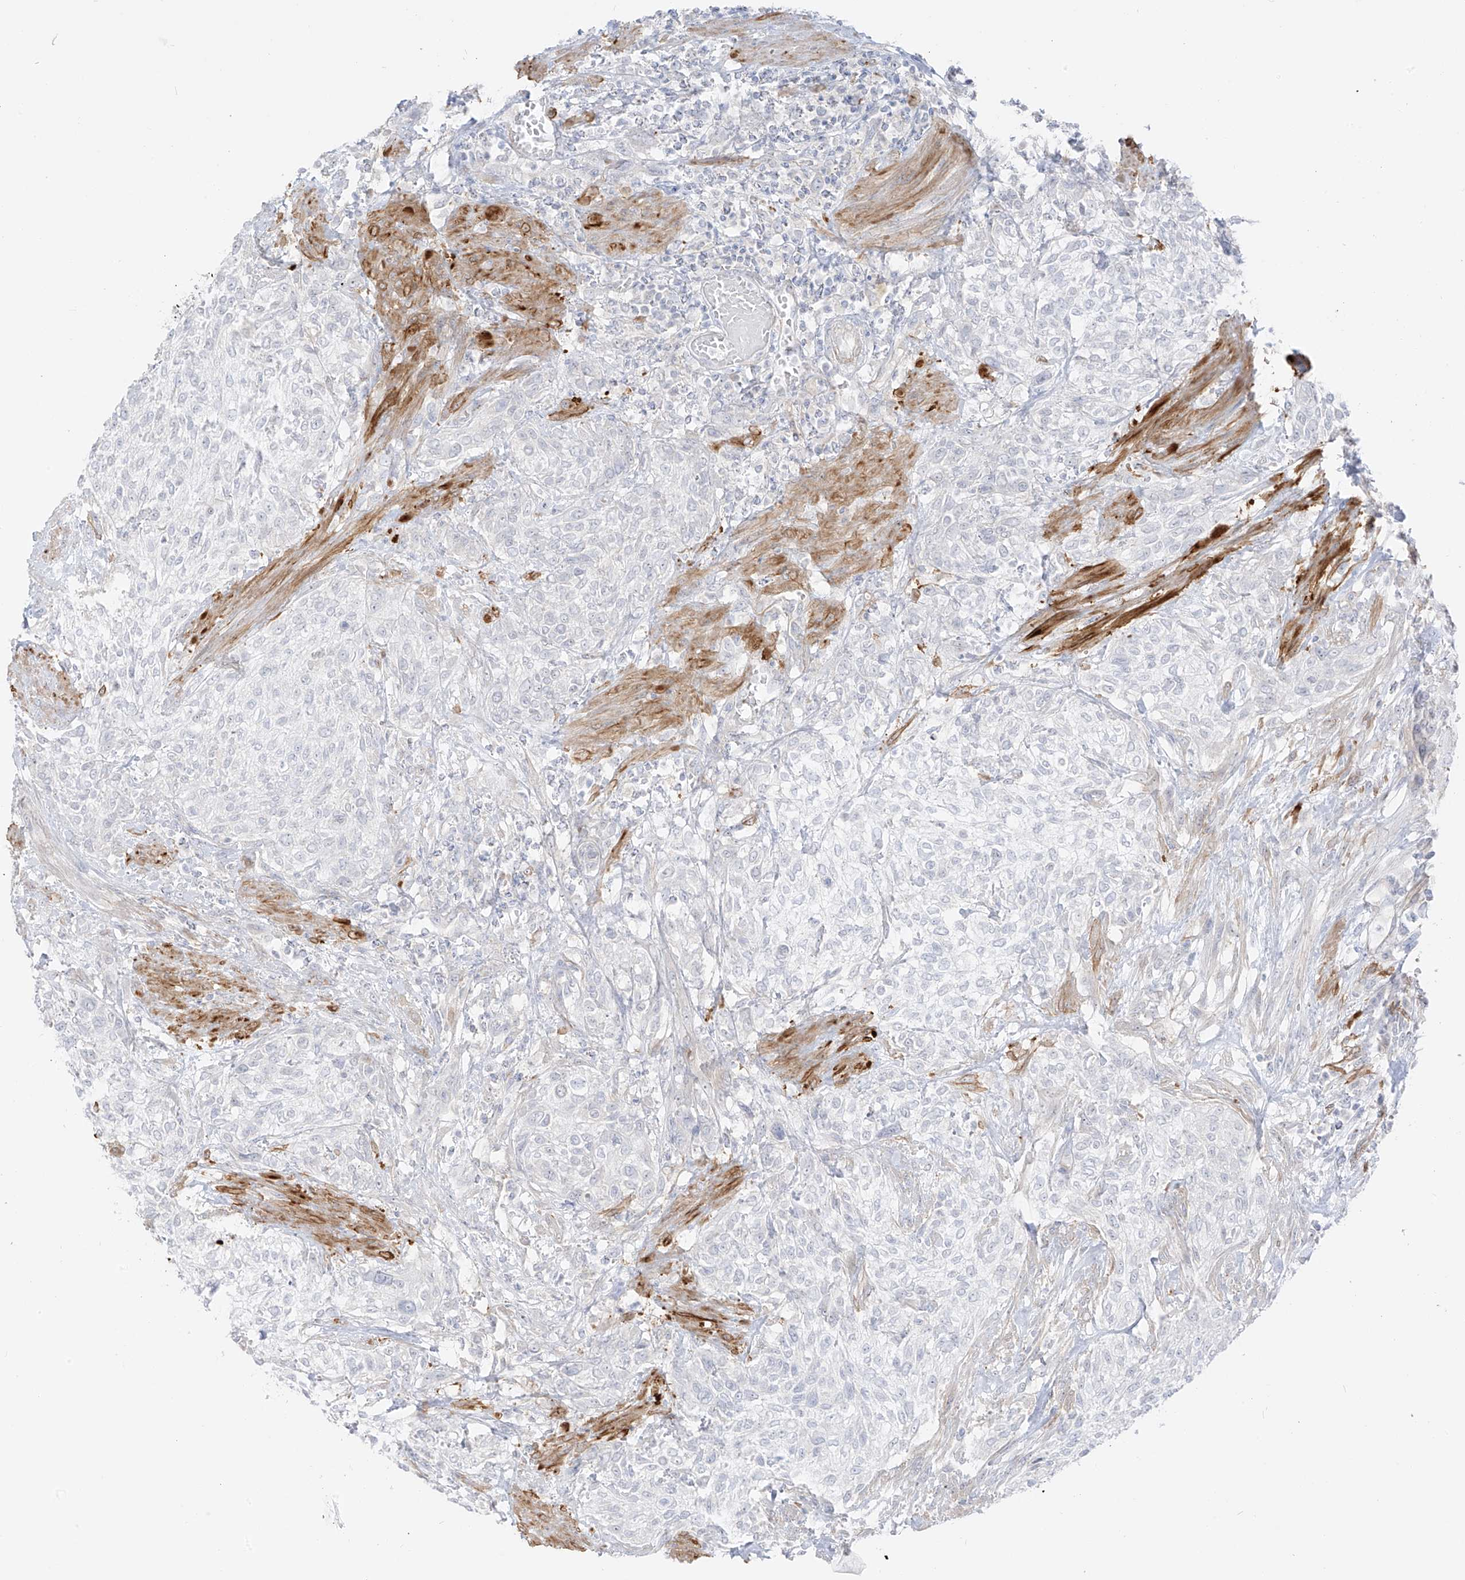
{"staining": {"intensity": "negative", "quantity": "none", "location": "none"}, "tissue": "urothelial cancer", "cell_type": "Tumor cells", "image_type": "cancer", "snomed": [{"axis": "morphology", "description": "Urothelial carcinoma, High grade"}, {"axis": "topography", "description": "Urinary bladder"}], "caption": "Immunohistochemistry (IHC) of human urothelial carcinoma (high-grade) reveals no staining in tumor cells.", "gene": "C11orf87", "patient": {"sex": "male", "age": 35}}